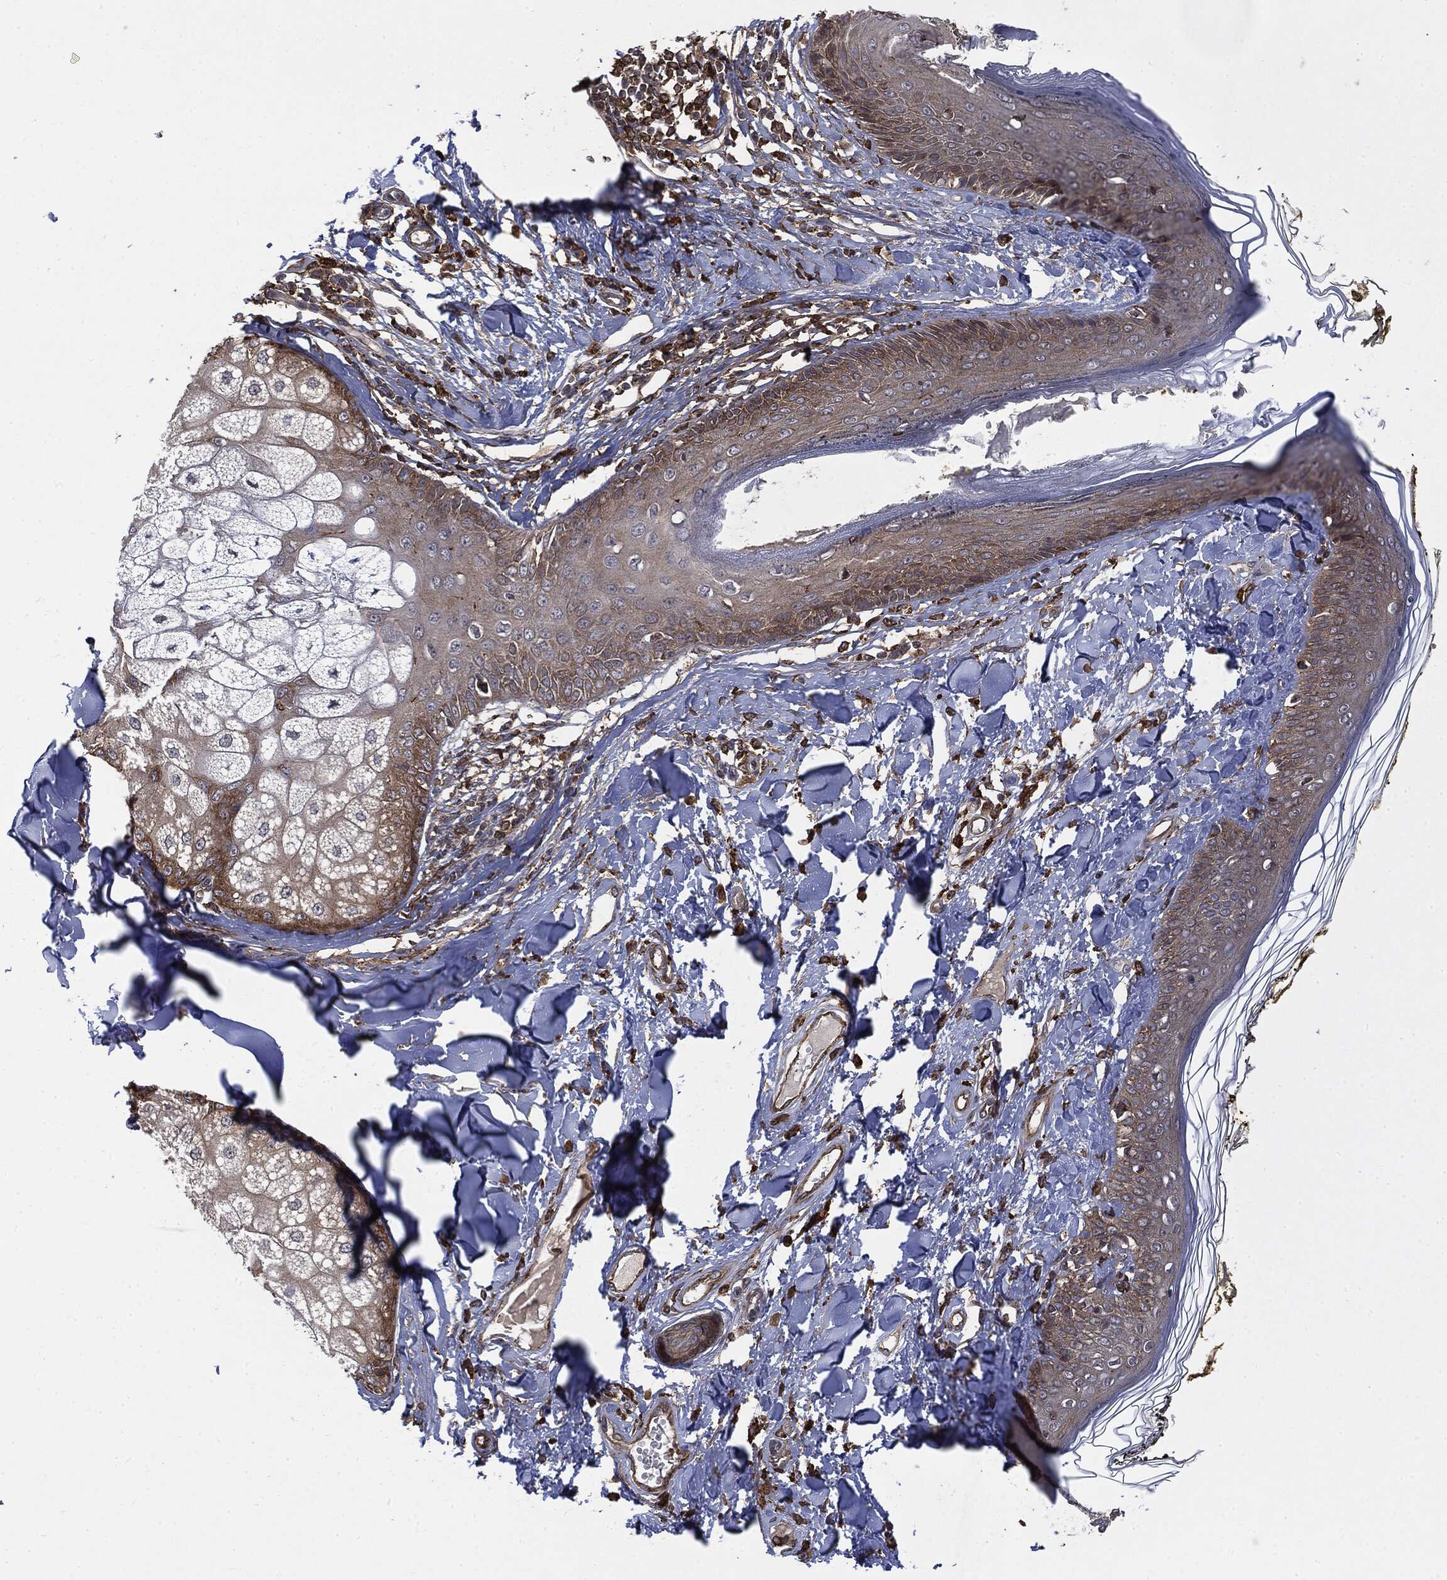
{"staining": {"intensity": "moderate", "quantity": ">75%", "location": "cytoplasmic/membranous"}, "tissue": "skin", "cell_type": "Fibroblasts", "image_type": "normal", "snomed": [{"axis": "morphology", "description": "Normal tissue, NOS"}, {"axis": "topography", "description": "Skin"}], "caption": "IHC (DAB (3,3'-diaminobenzidine)) staining of benign skin exhibits moderate cytoplasmic/membranous protein staining in approximately >75% of fibroblasts.", "gene": "SNX5", "patient": {"sex": "male", "age": 76}}